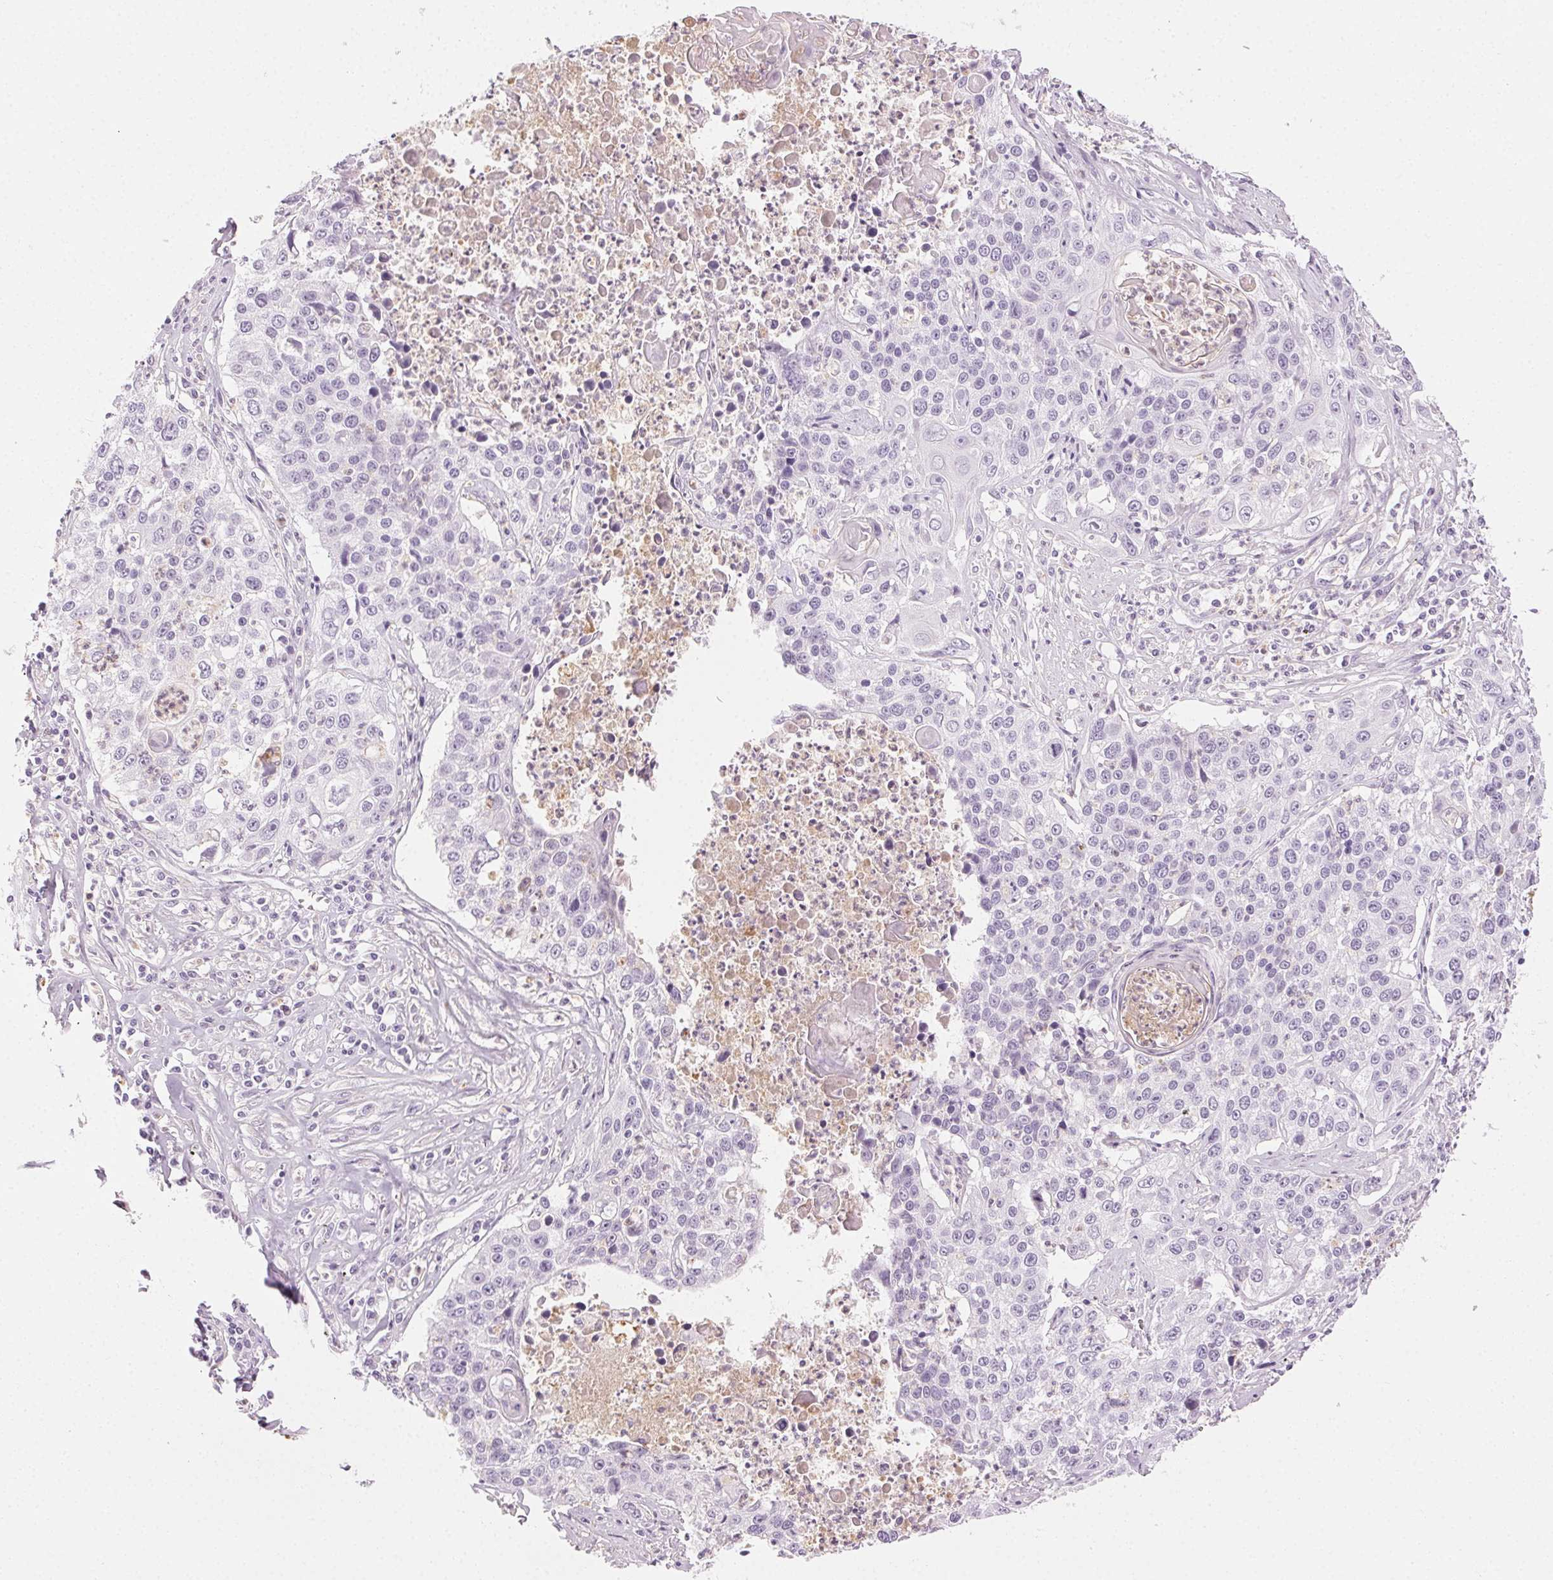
{"staining": {"intensity": "negative", "quantity": "none", "location": "none"}, "tissue": "lung cancer", "cell_type": "Tumor cells", "image_type": "cancer", "snomed": [{"axis": "morphology", "description": "Squamous cell carcinoma, NOS"}, {"axis": "morphology", "description": "Squamous cell carcinoma, metastatic, NOS"}, {"axis": "topography", "description": "Lung"}, {"axis": "topography", "description": "Pleura, NOS"}], "caption": "Immunohistochemical staining of lung metastatic squamous cell carcinoma exhibits no significant positivity in tumor cells.", "gene": "MPO", "patient": {"sex": "male", "age": 72}}